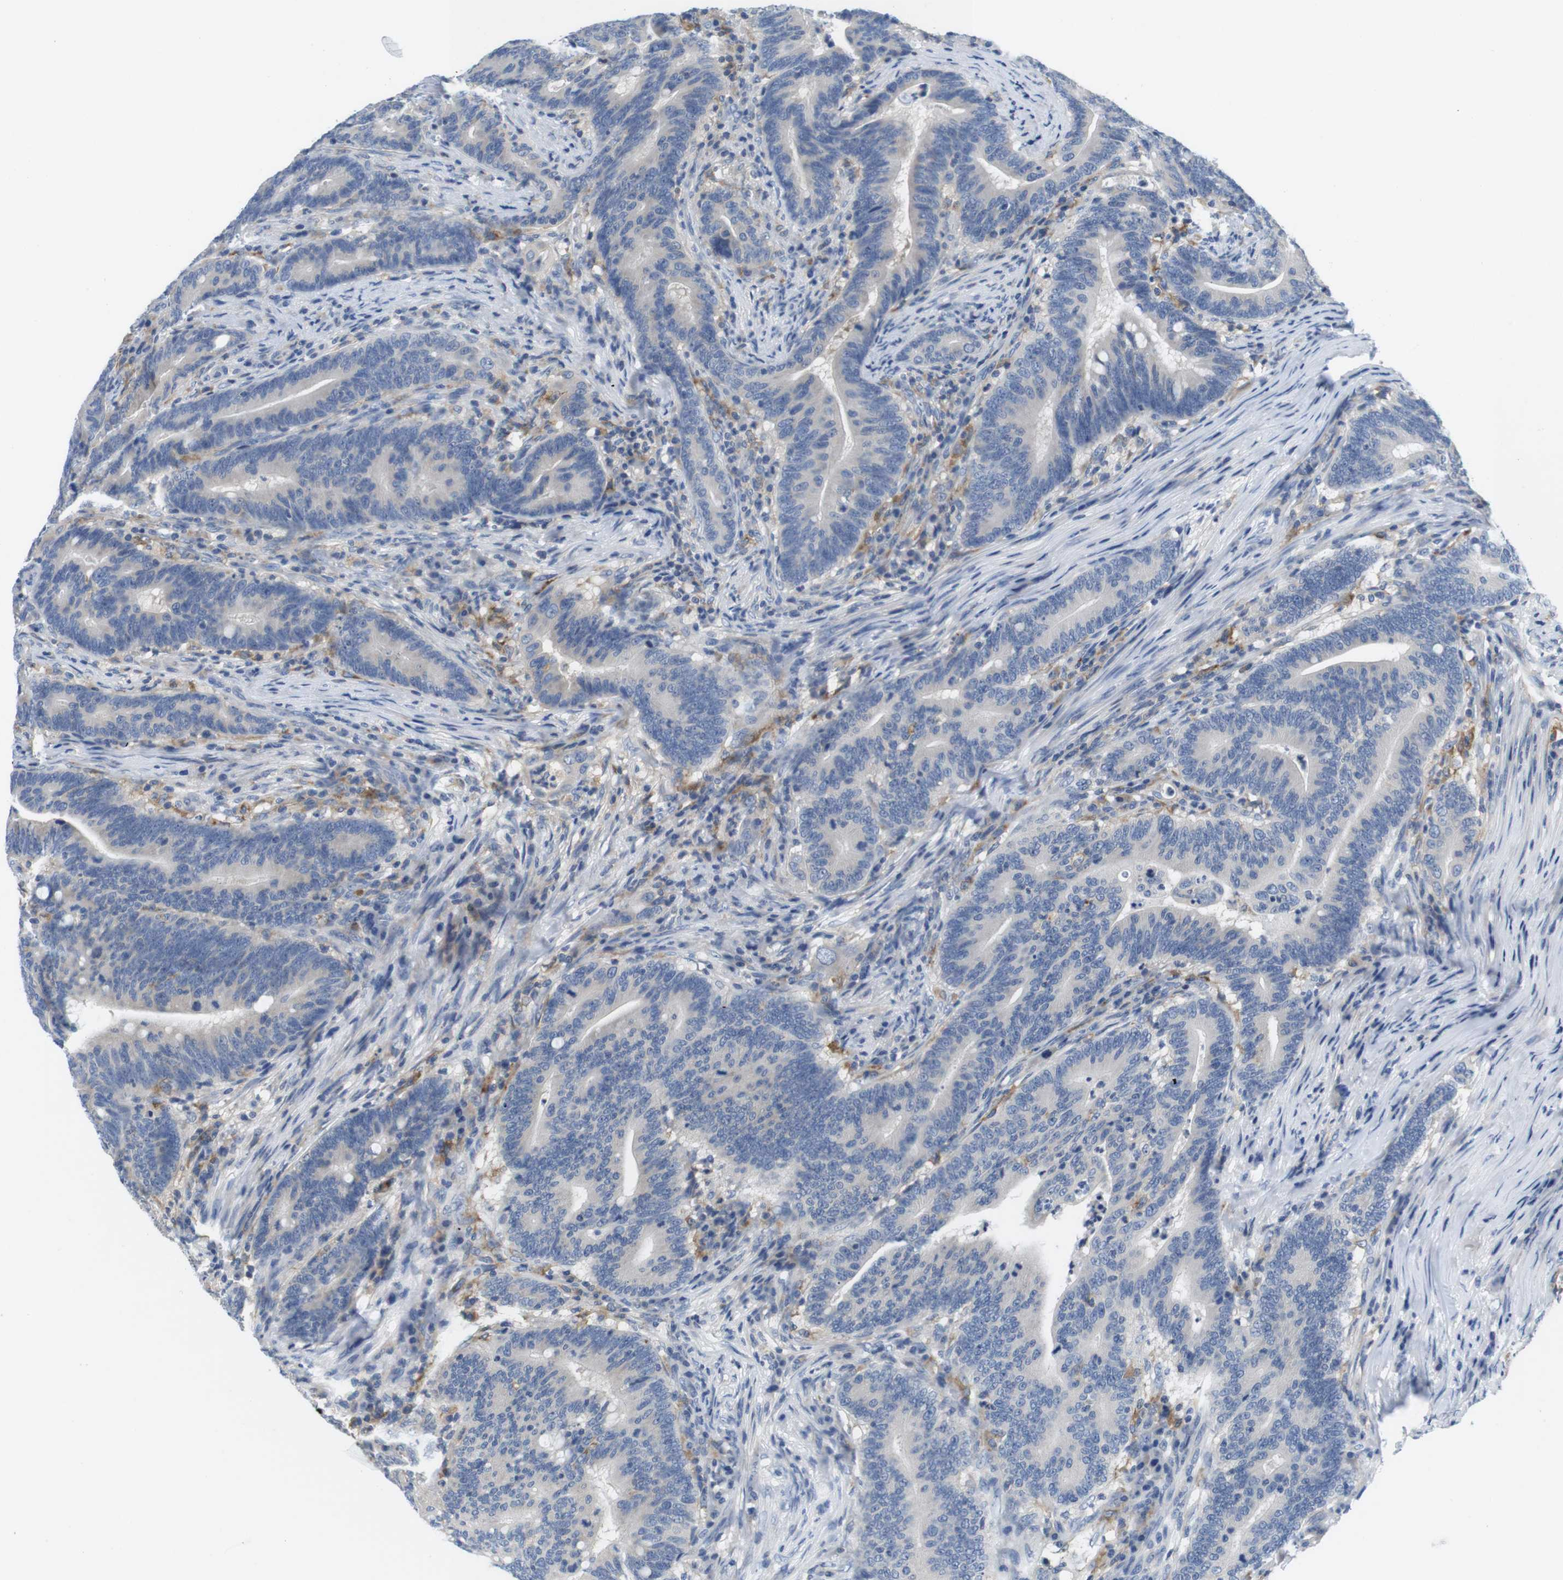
{"staining": {"intensity": "negative", "quantity": "none", "location": "none"}, "tissue": "colorectal cancer", "cell_type": "Tumor cells", "image_type": "cancer", "snomed": [{"axis": "morphology", "description": "Normal tissue, NOS"}, {"axis": "morphology", "description": "Adenocarcinoma, NOS"}, {"axis": "topography", "description": "Colon"}], "caption": "The photomicrograph displays no staining of tumor cells in colorectal cancer (adenocarcinoma).", "gene": "CNGA2", "patient": {"sex": "female", "age": 66}}